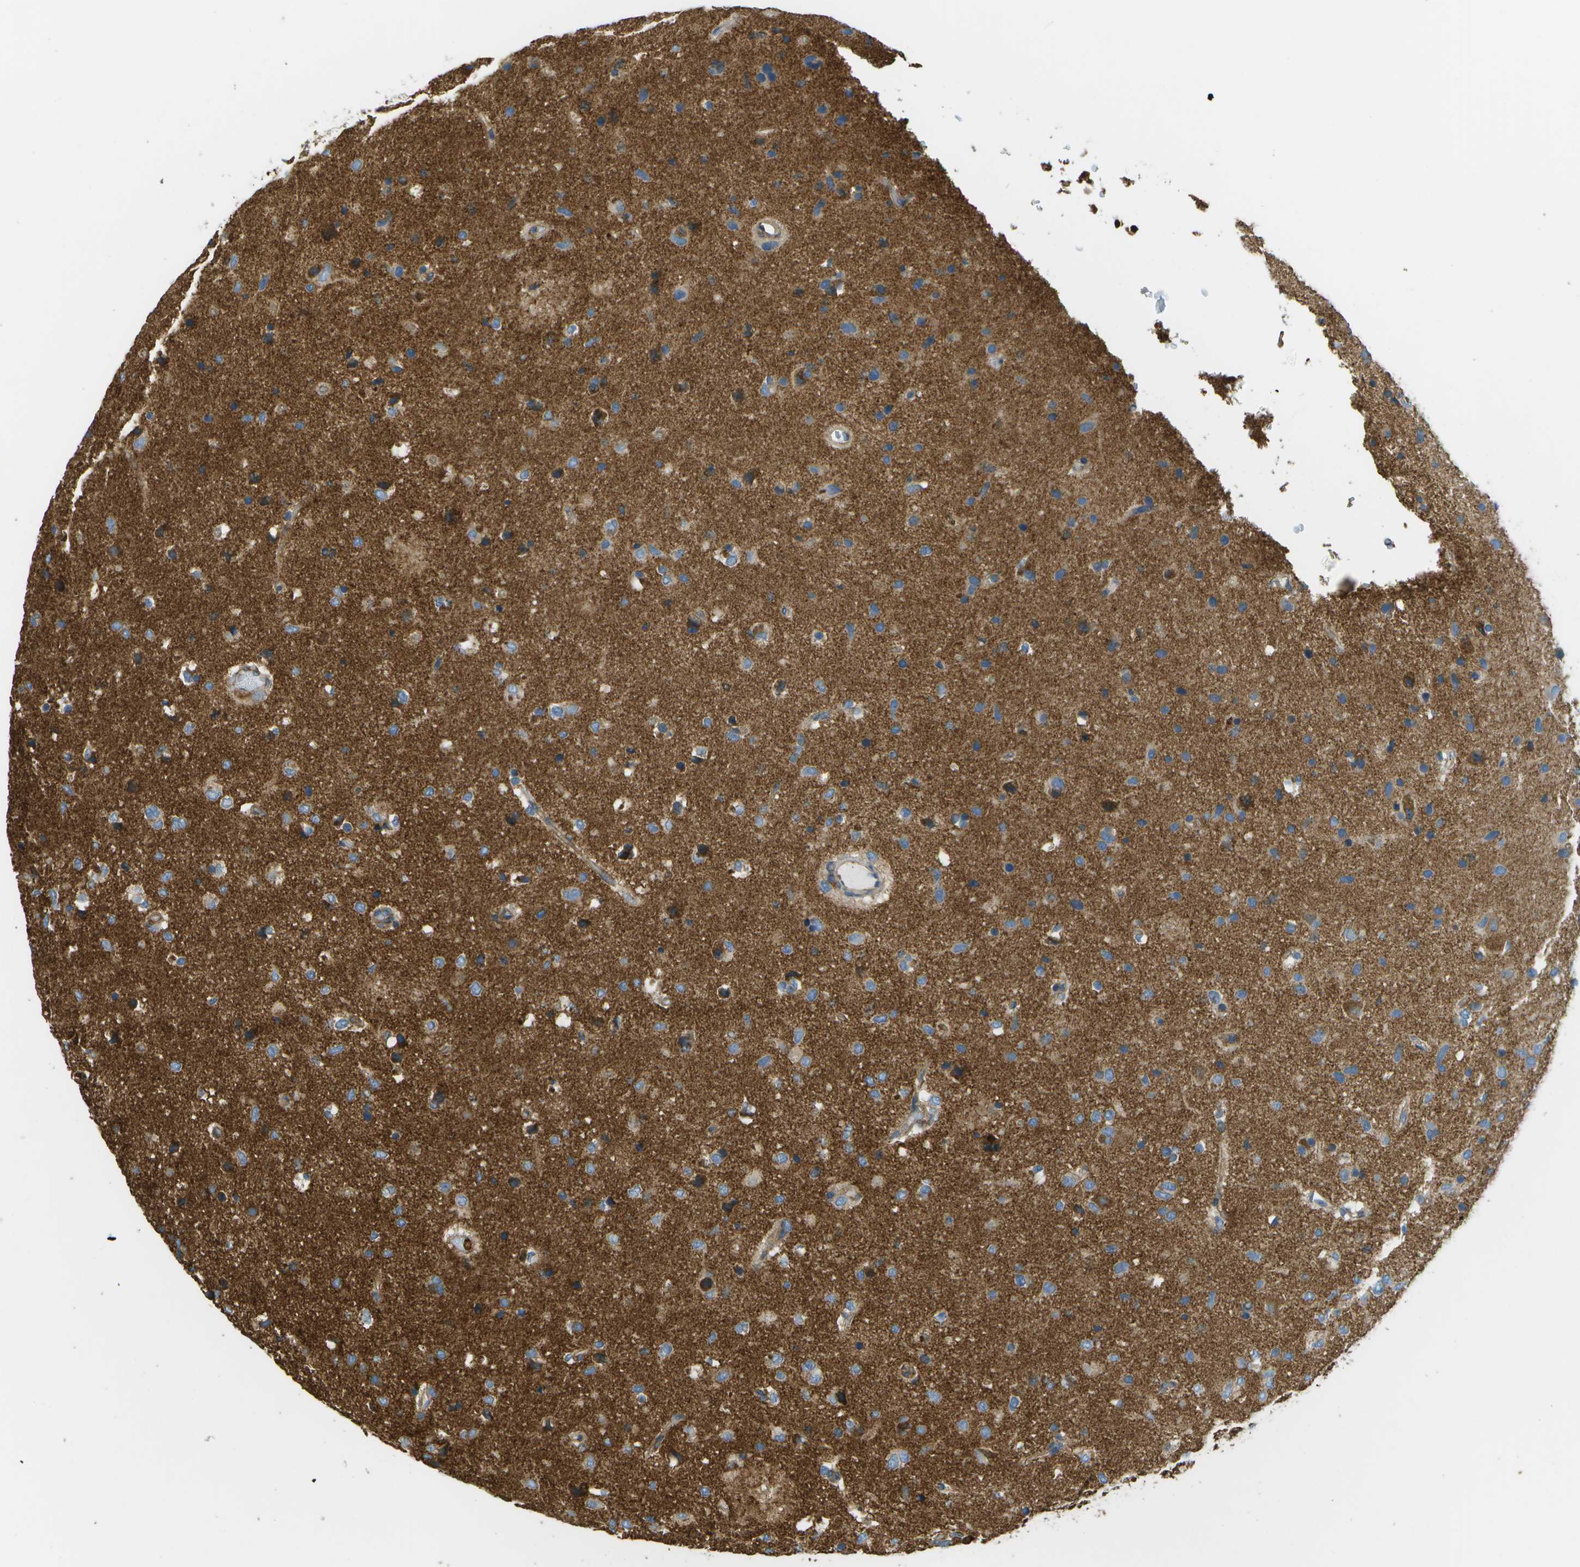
{"staining": {"intensity": "moderate", "quantity": "<25%", "location": "cytoplasmic/membranous"}, "tissue": "glioma", "cell_type": "Tumor cells", "image_type": "cancer", "snomed": [{"axis": "morphology", "description": "Glioma, malignant, Low grade"}, {"axis": "topography", "description": "Brain"}], "caption": "Immunohistochemical staining of human malignant low-grade glioma exhibits low levels of moderate cytoplasmic/membranous expression in approximately <25% of tumor cells.", "gene": "CLTC", "patient": {"sex": "male", "age": 77}}